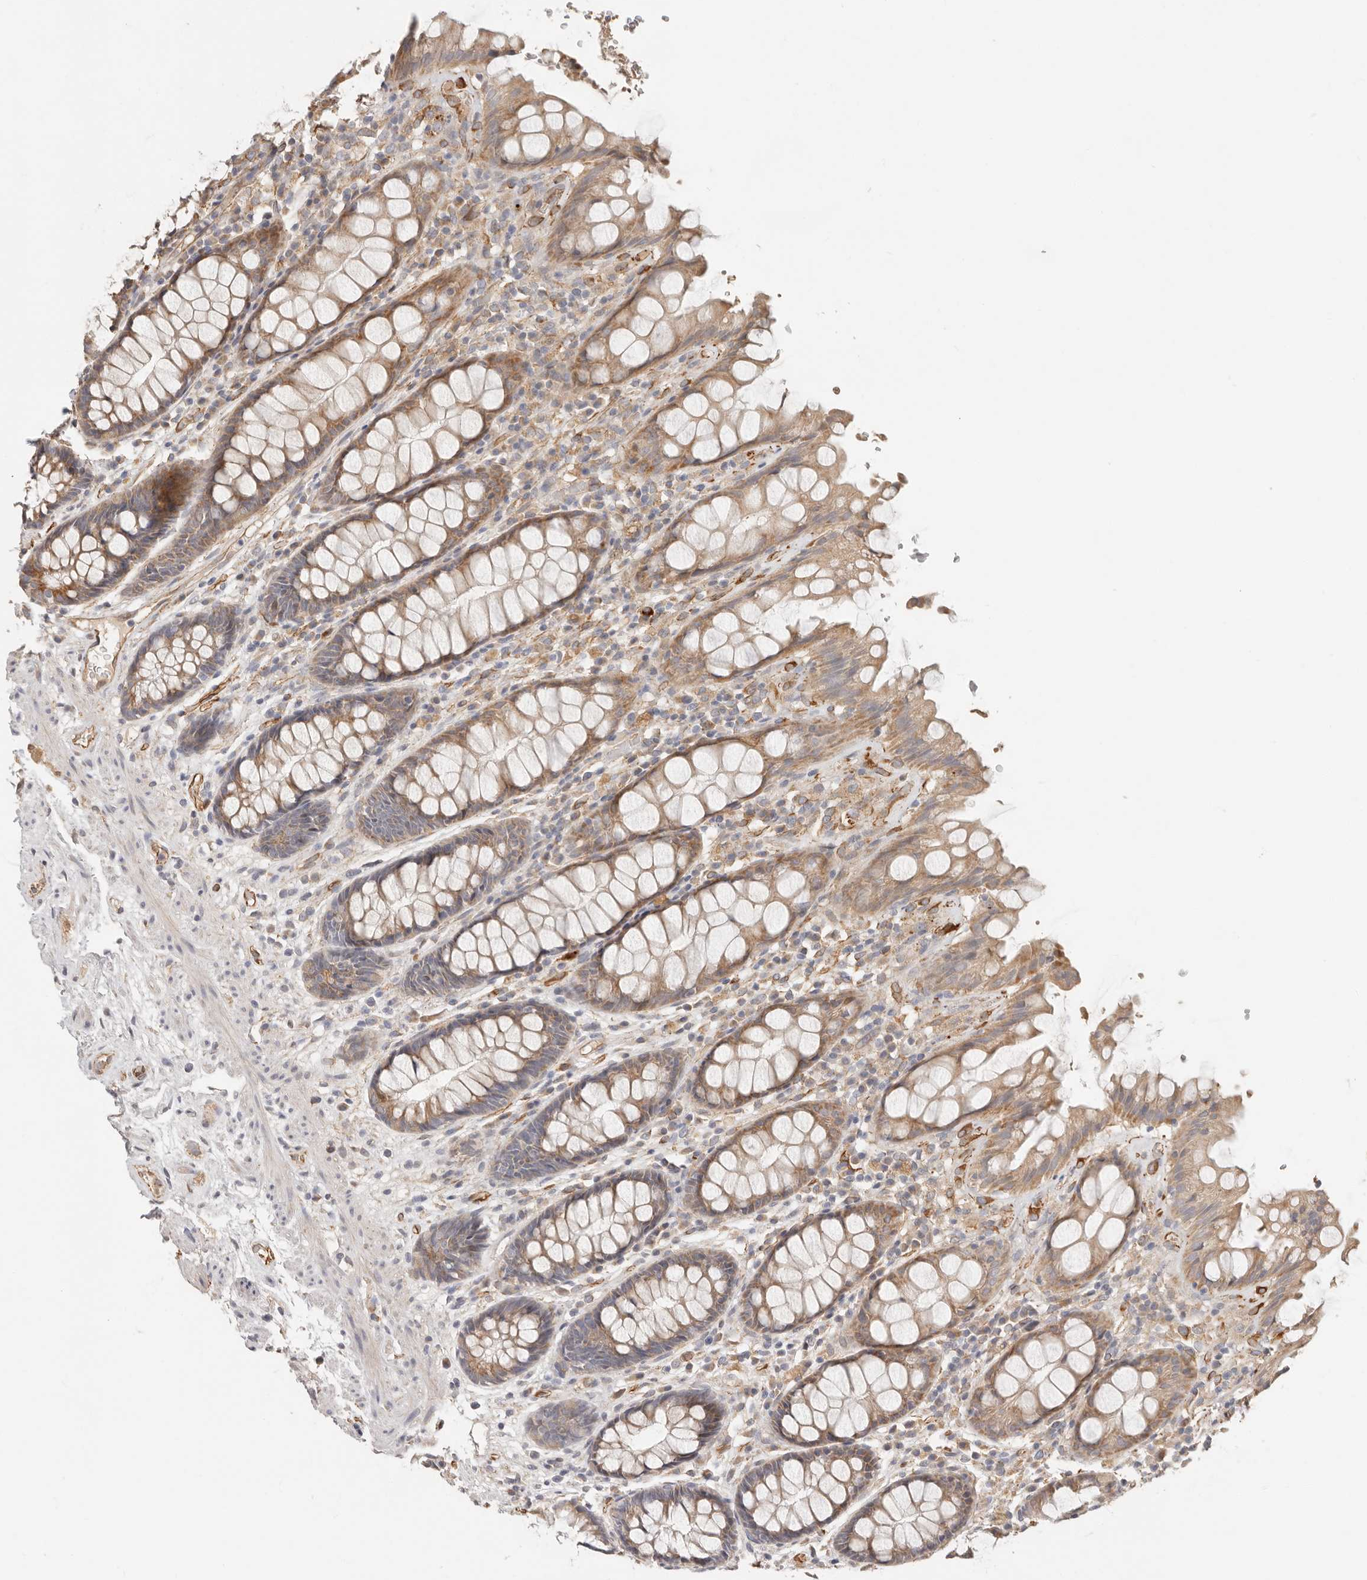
{"staining": {"intensity": "weak", "quantity": ">75%", "location": "cytoplasmic/membranous"}, "tissue": "rectum", "cell_type": "Glandular cells", "image_type": "normal", "snomed": [{"axis": "morphology", "description": "Normal tissue, NOS"}, {"axis": "topography", "description": "Rectum"}], "caption": "Glandular cells exhibit low levels of weak cytoplasmic/membranous staining in approximately >75% of cells in unremarkable rectum. The staining was performed using DAB to visualize the protein expression in brown, while the nuclei were stained in blue with hematoxylin (Magnification: 20x).", "gene": "SPRING1", "patient": {"sex": "male", "age": 64}}